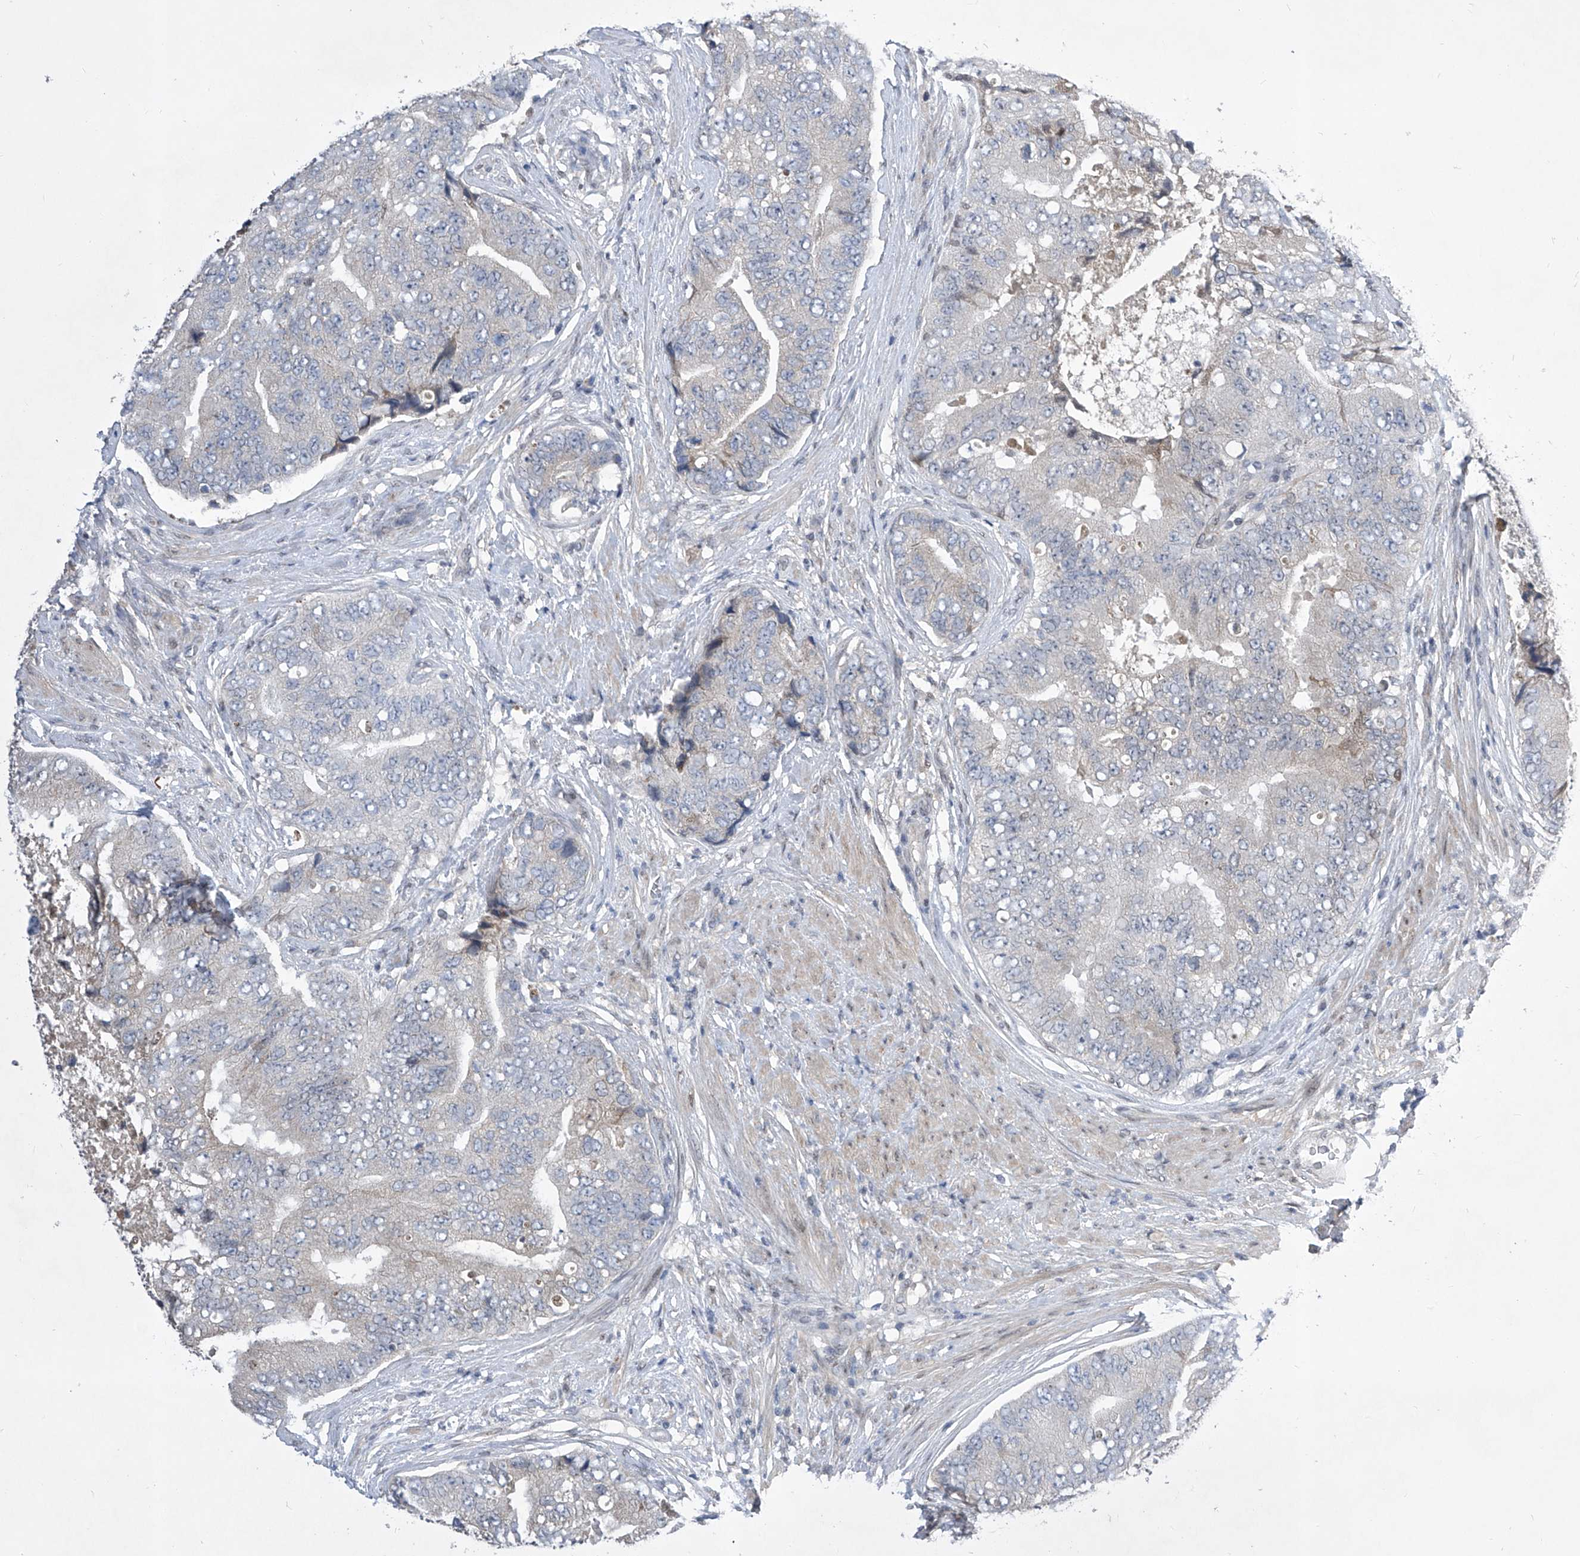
{"staining": {"intensity": "negative", "quantity": "none", "location": "none"}, "tissue": "prostate cancer", "cell_type": "Tumor cells", "image_type": "cancer", "snomed": [{"axis": "morphology", "description": "Adenocarcinoma, High grade"}, {"axis": "topography", "description": "Prostate"}], "caption": "Tumor cells show no significant expression in prostate cancer (high-grade adenocarcinoma).", "gene": "CETN2", "patient": {"sex": "male", "age": 70}}